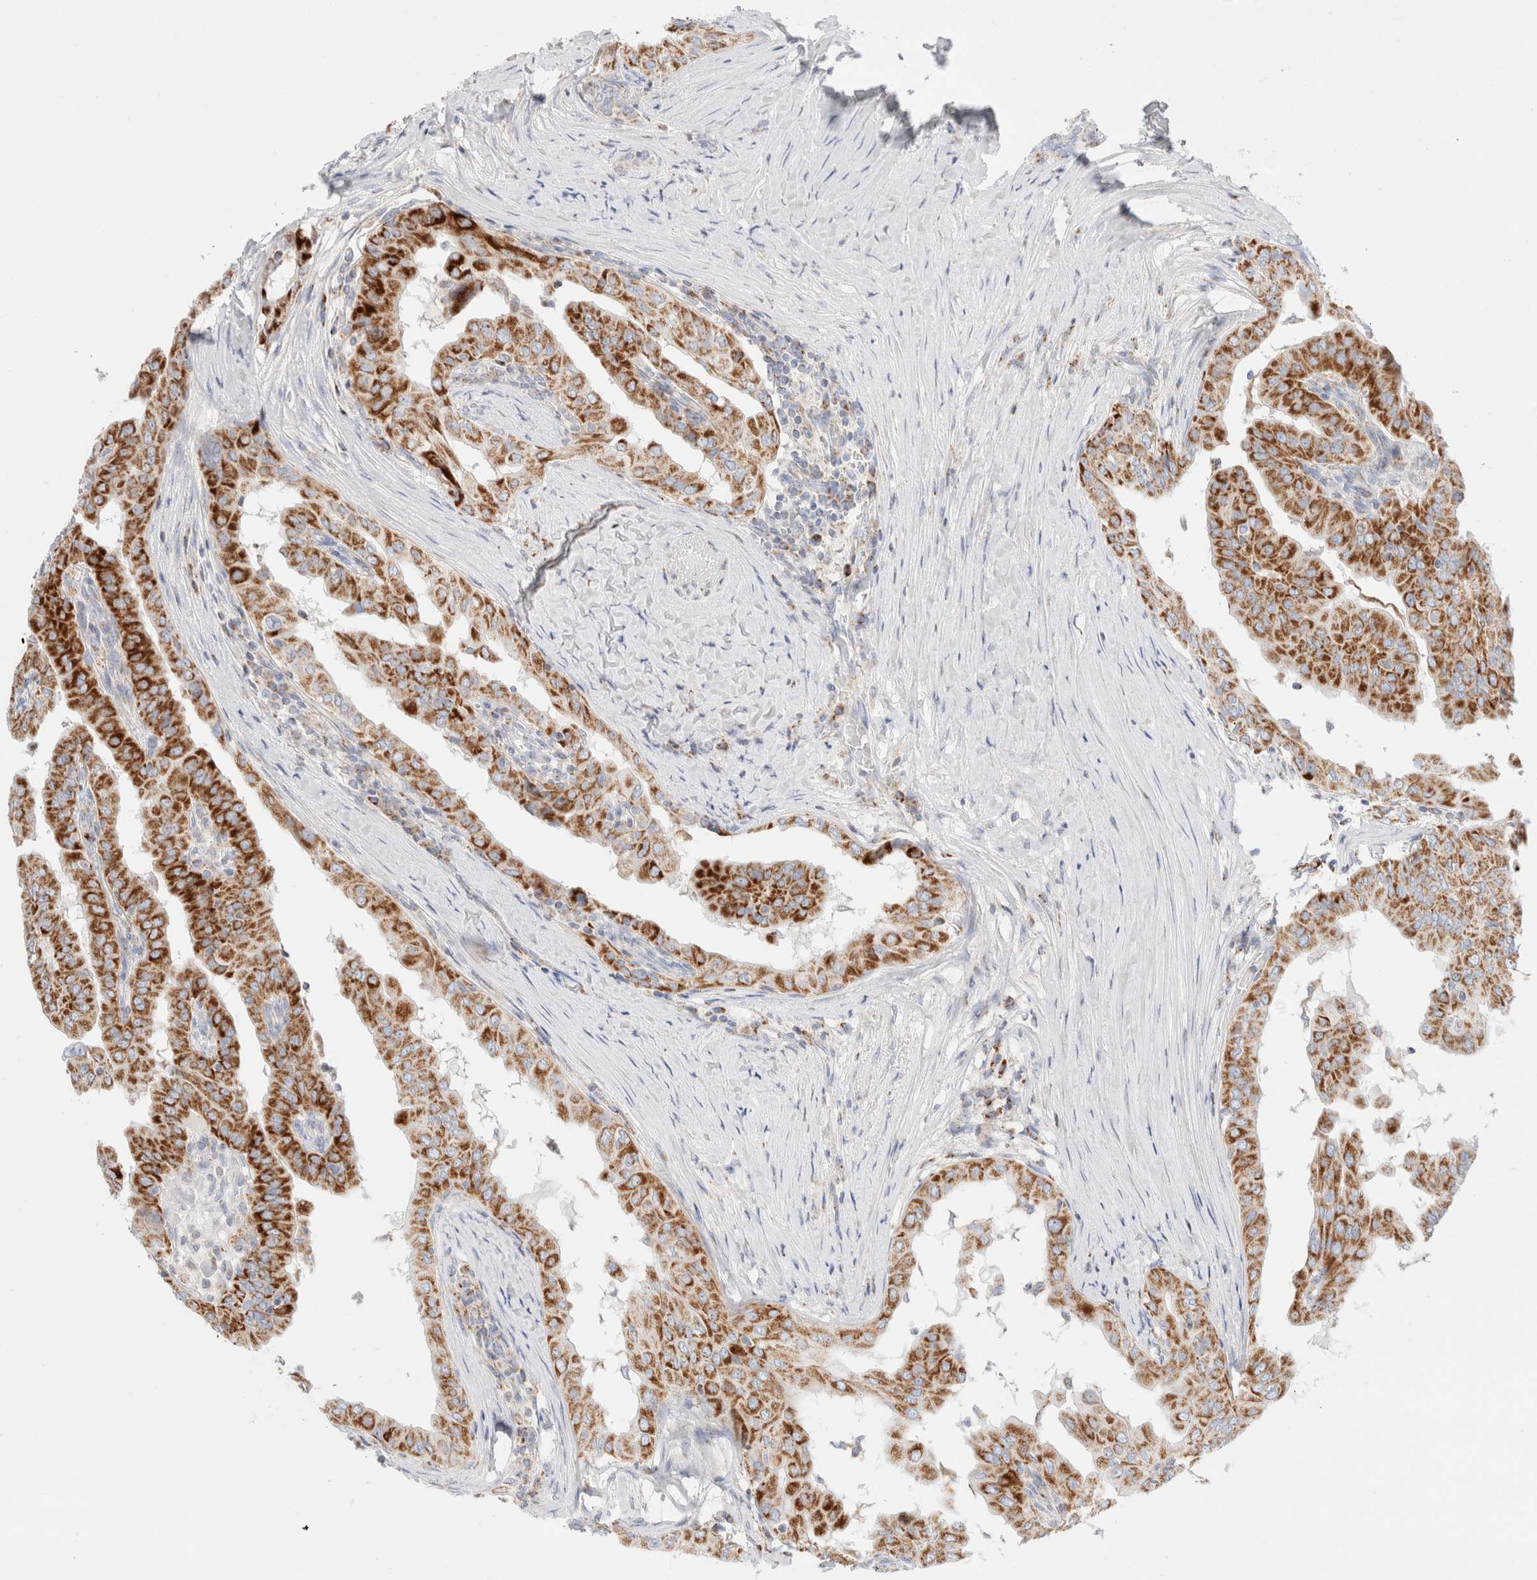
{"staining": {"intensity": "strong", "quantity": ">75%", "location": "cytoplasmic/membranous"}, "tissue": "thyroid cancer", "cell_type": "Tumor cells", "image_type": "cancer", "snomed": [{"axis": "morphology", "description": "Papillary adenocarcinoma, NOS"}, {"axis": "topography", "description": "Thyroid gland"}], "caption": "Thyroid papillary adenocarcinoma tissue exhibits strong cytoplasmic/membranous staining in about >75% of tumor cells, visualized by immunohistochemistry. (Stains: DAB (3,3'-diaminobenzidine) in brown, nuclei in blue, Microscopy: brightfield microscopy at high magnification).", "gene": "ATP6V1C1", "patient": {"sex": "male", "age": 33}}